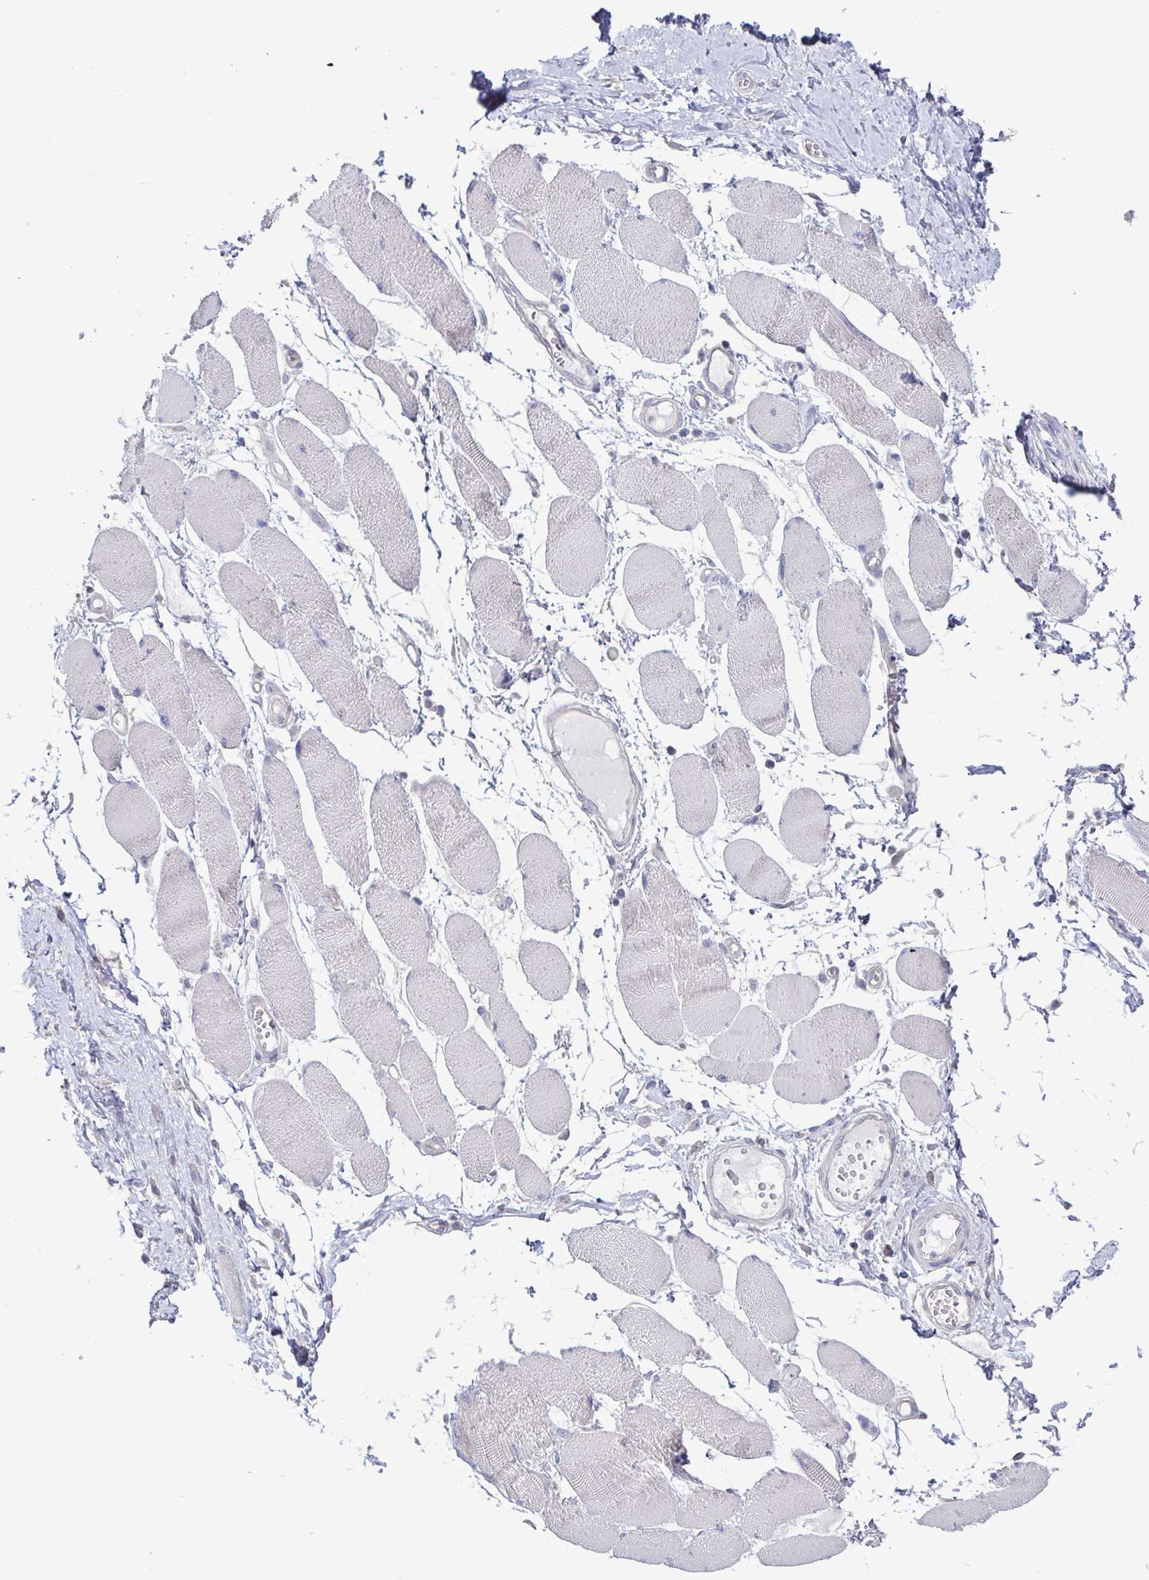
{"staining": {"intensity": "negative", "quantity": "none", "location": "none"}, "tissue": "skeletal muscle", "cell_type": "Myocytes", "image_type": "normal", "snomed": [{"axis": "morphology", "description": "Normal tissue, NOS"}, {"axis": "topography", "description": "Skeletal muscle"}], "caption": "Immunohistochemical staining of normal skeletal muscle demonstrates no significant staining in myocytes.", "gene": "GLDC", "patient": {"sex": "female", "age": 75}}